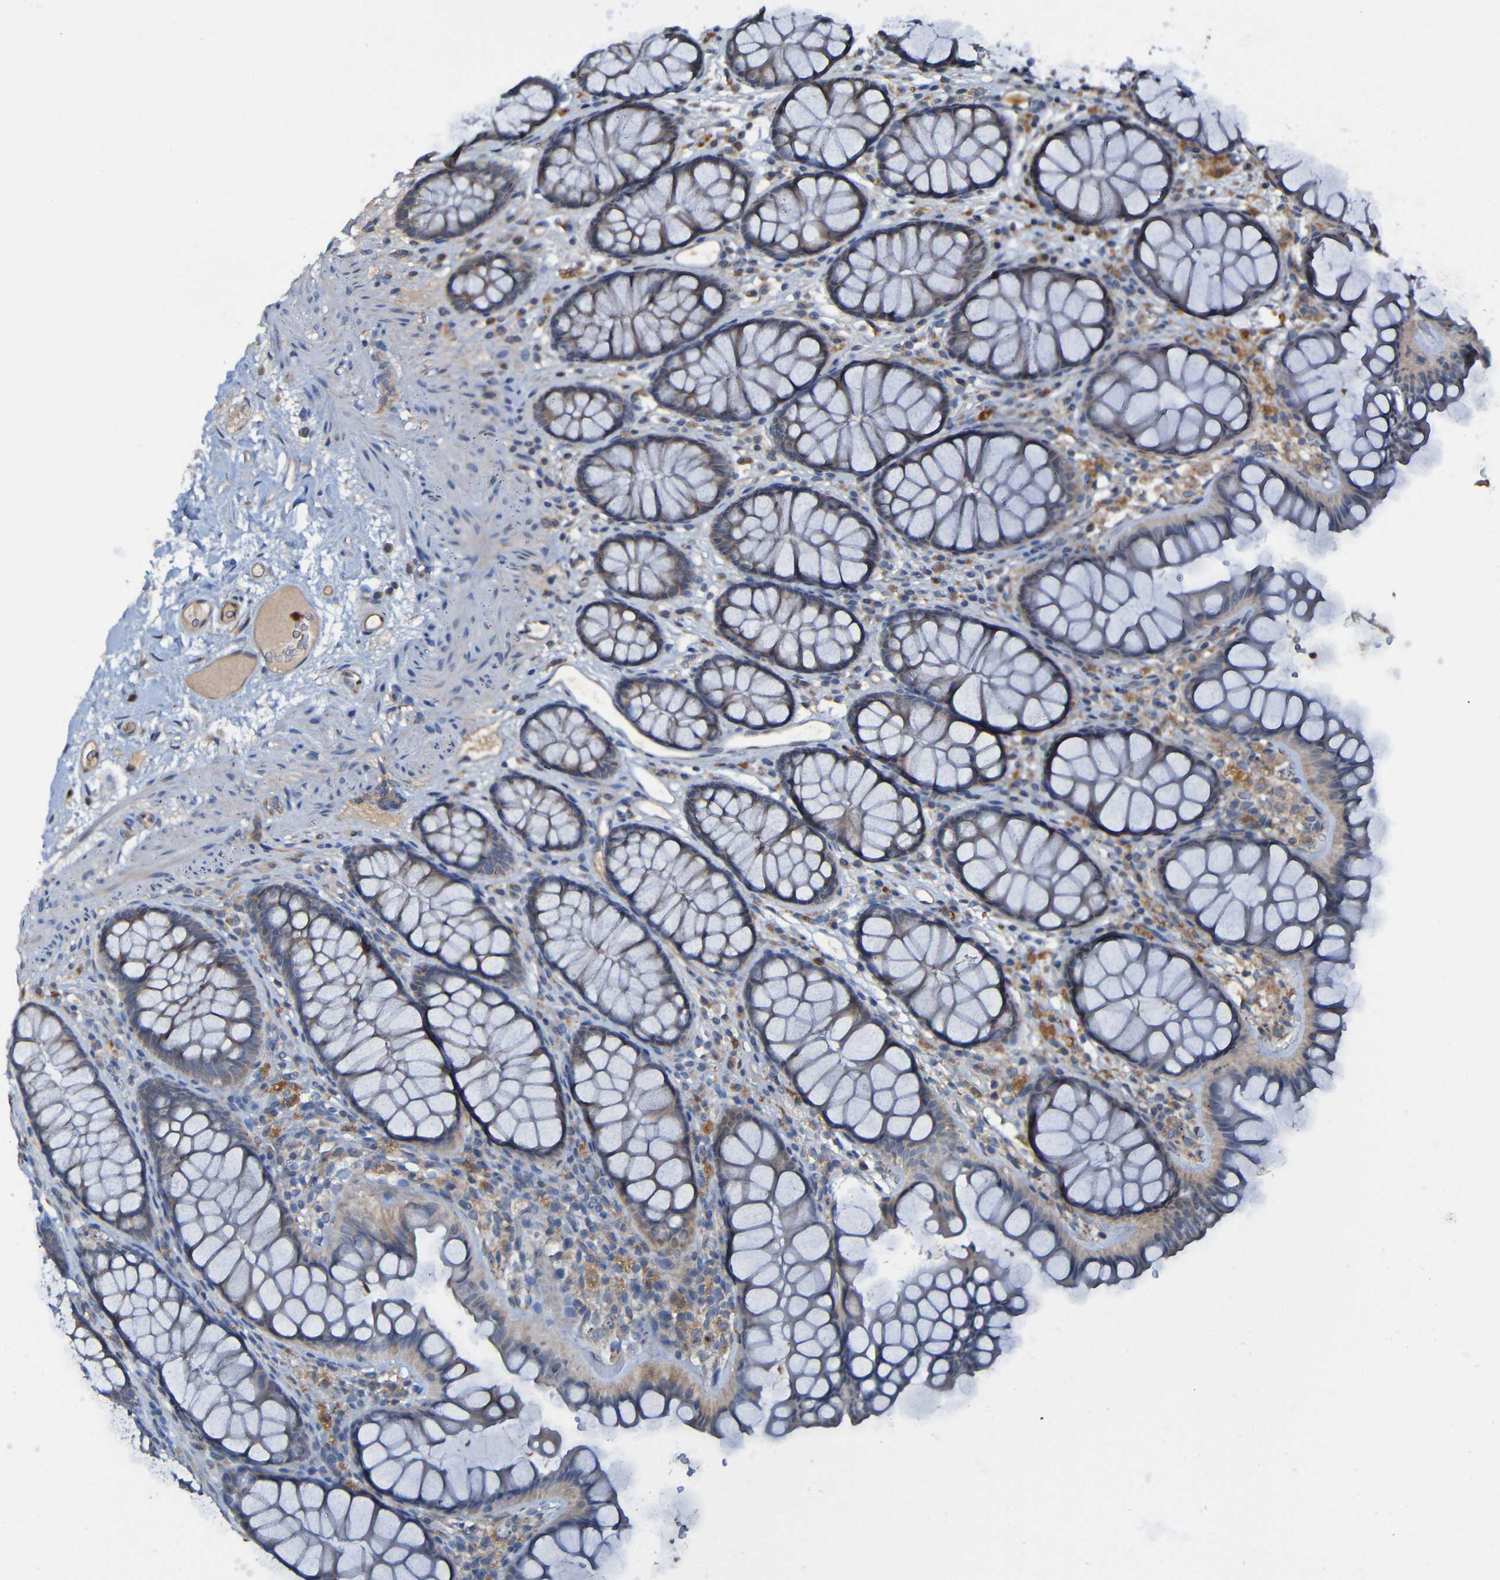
{"staining": {"intensity": "weak", "quantity": "25%-75%", "location": "cytoplasmic/membranous"}, "tissue": "colon", "cell_type": "Endothelial cells", "image_type": "normal", "snomed": [{"axis": "morphology", "description": "Normal tissue, NOS"}, {"axis": "topography", "description": "Colon"}], "caption": "Weak cytoplasmic/membranous protein expression is appreciated in approximately 25%-75% of endothelial cells in colon. (Stains: DAB (3,3'-diaminobenzidine) in brown, nuclei in blue, Microscopy: brightfield microscopy at high magnification).", "gene": "ADAM15", "patient": {"sex": "female", "age": 55}}